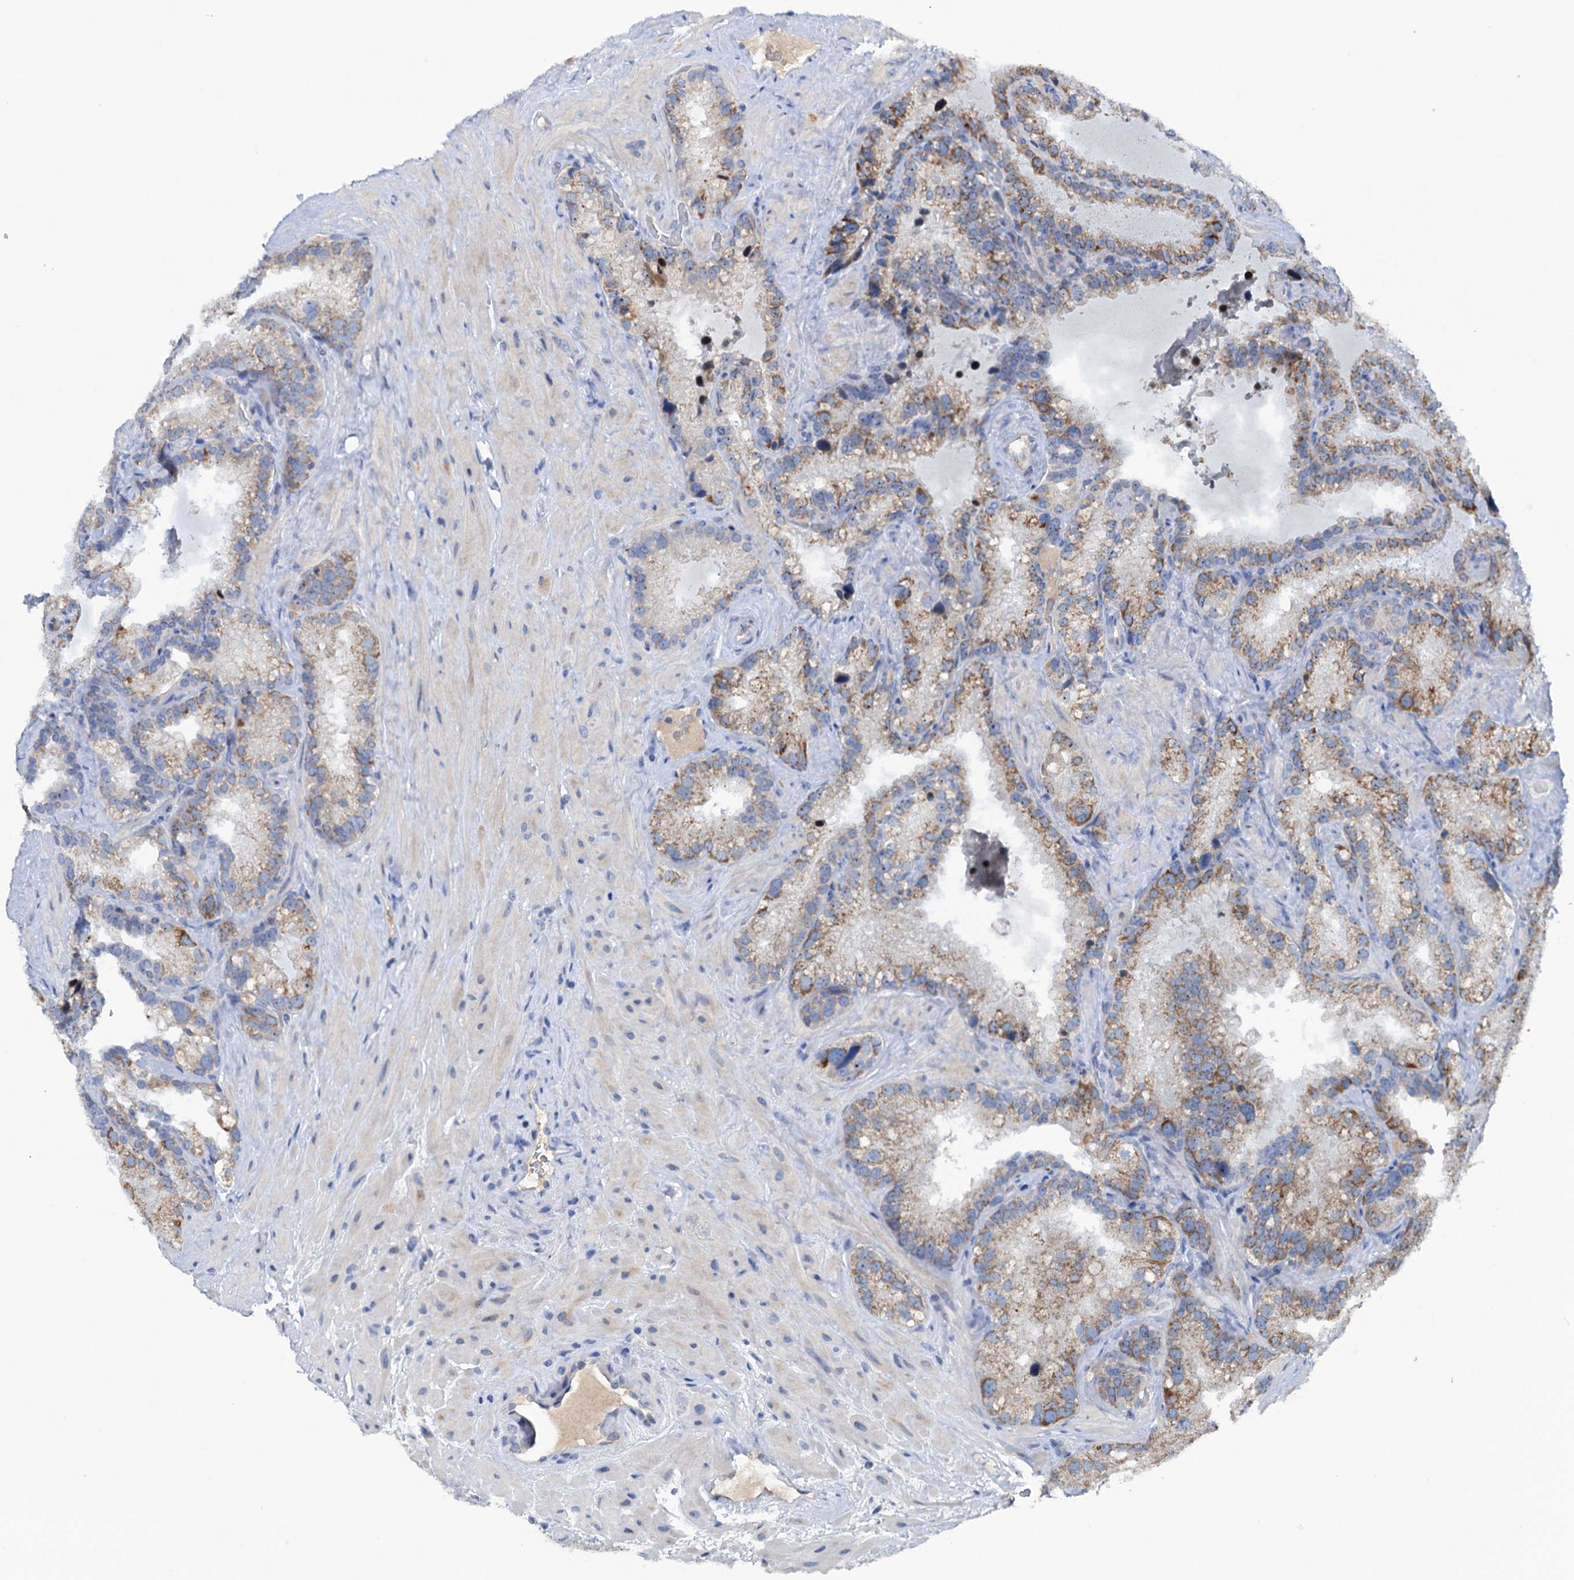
{"staining": {"intensity": "moderate", "quantity": "25%-75%", "location": "cytoplasmic/membranous"}, "tissue": "seminal vesicle", "cell_type": "Glandular cells", "image_type": "normal", "snomed": [{"axis": "morphology", "description": "Normal tissue, NOS"}, {"axis": "topography", "description": "Prostate"}, {"axis": "topography", "description": "Seminal veicle"}], "caption": "A high-resolution image shows IHC staining of benign seminal vesicle, which displays moderate cytoplasmic/membranous positivity in approximately 25%-75% of glandular cells.", "gene": "HTR3B", "patient": {"sex": "male", "age": 68}}